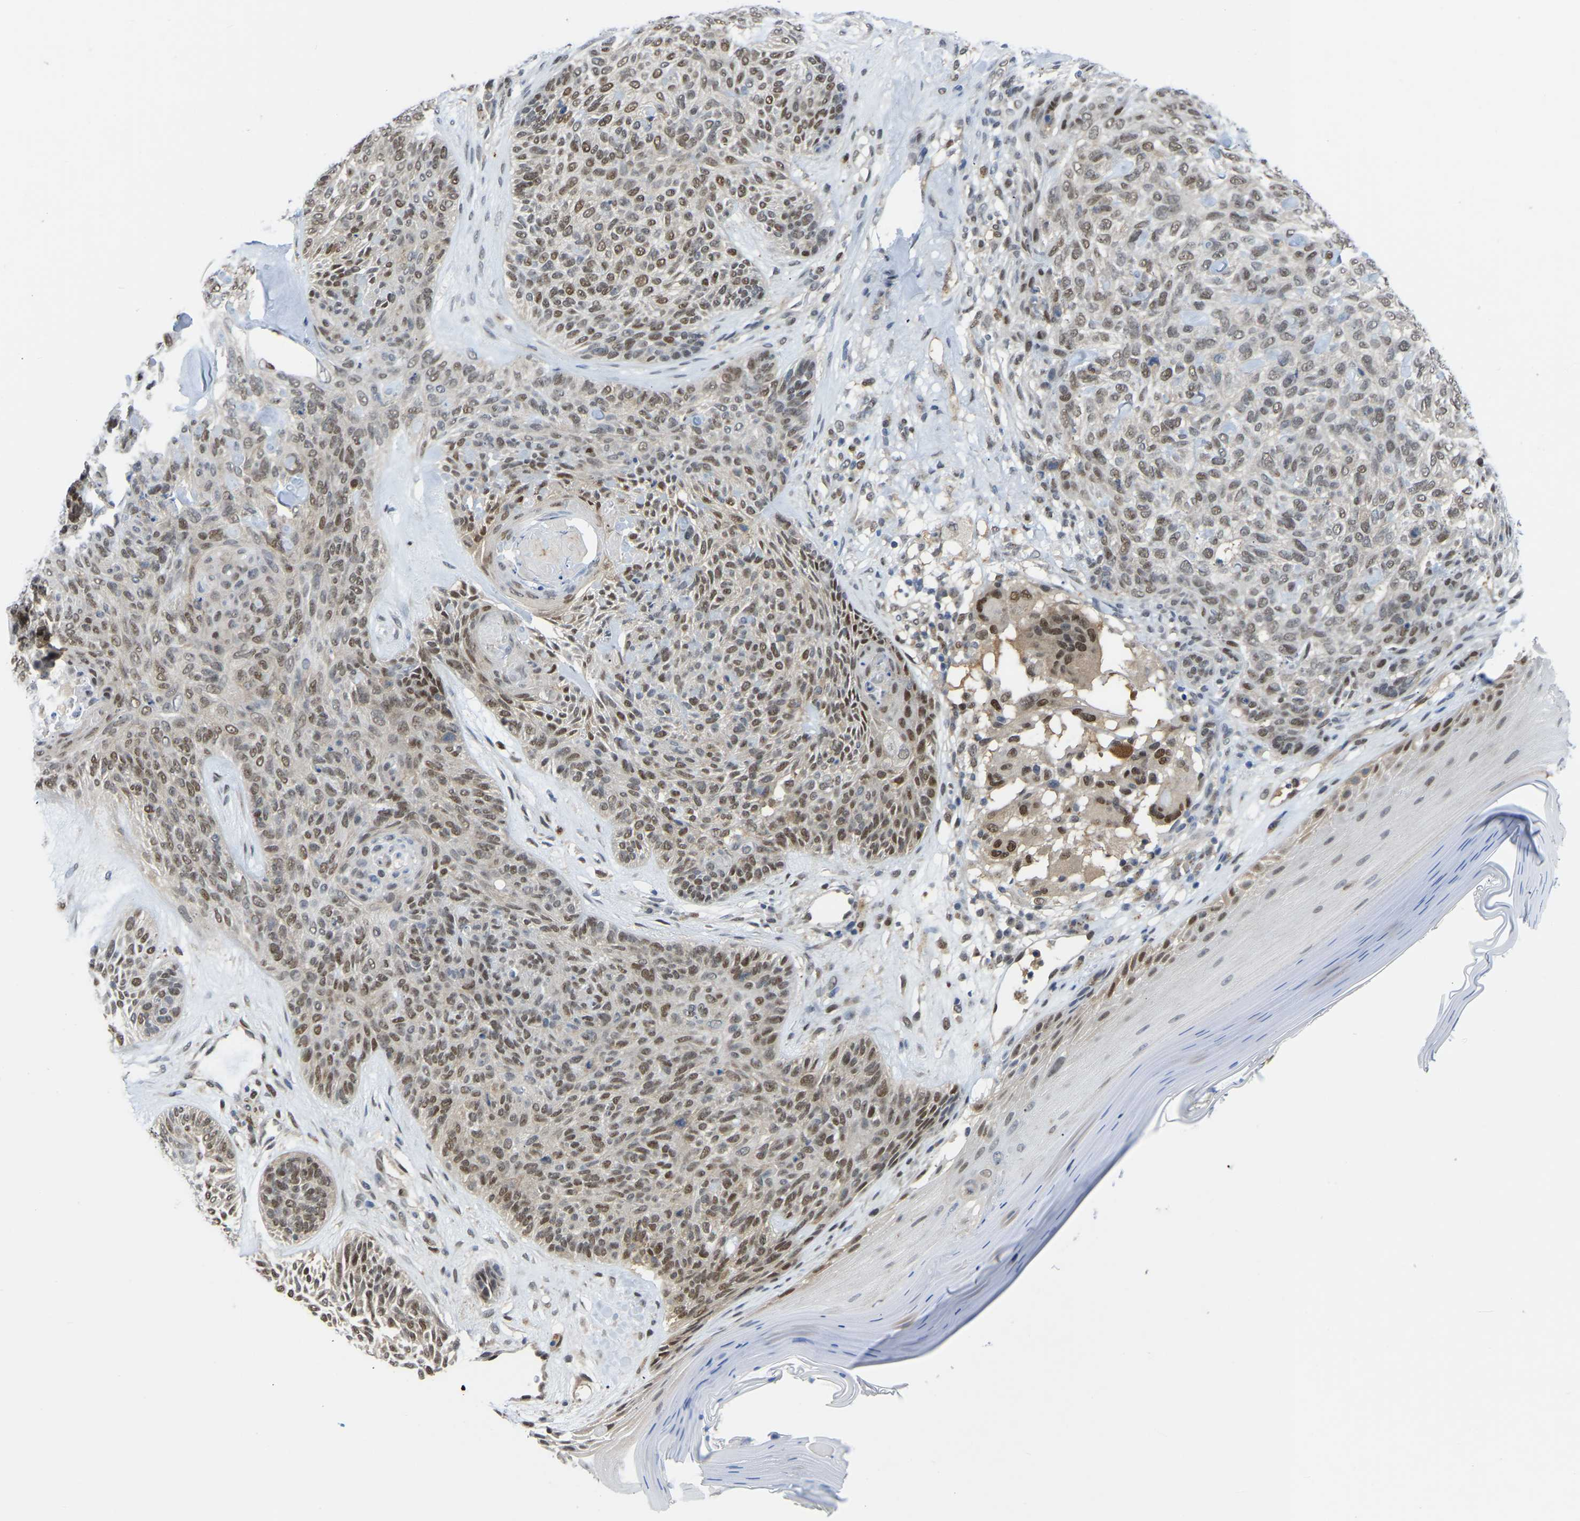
{"staining": {"intensity": "moderate", "quantity": ">75%", "location": "nuclear"}, "tissue": "skin cancer", "cell_type": "Tumor cells", "image_type": "cancer", "snomed": [{"axis": "morphology", "description": "Basal cell carcinoma"}, {"axis": "topography", "description": "Skin"}], "caption": "Skin basal cell carcinoma stained with a protein marker reveals moderate staining in tumor cells.", "gene": "KLRG2", "patient": {"sex": "male", "age": 55}}